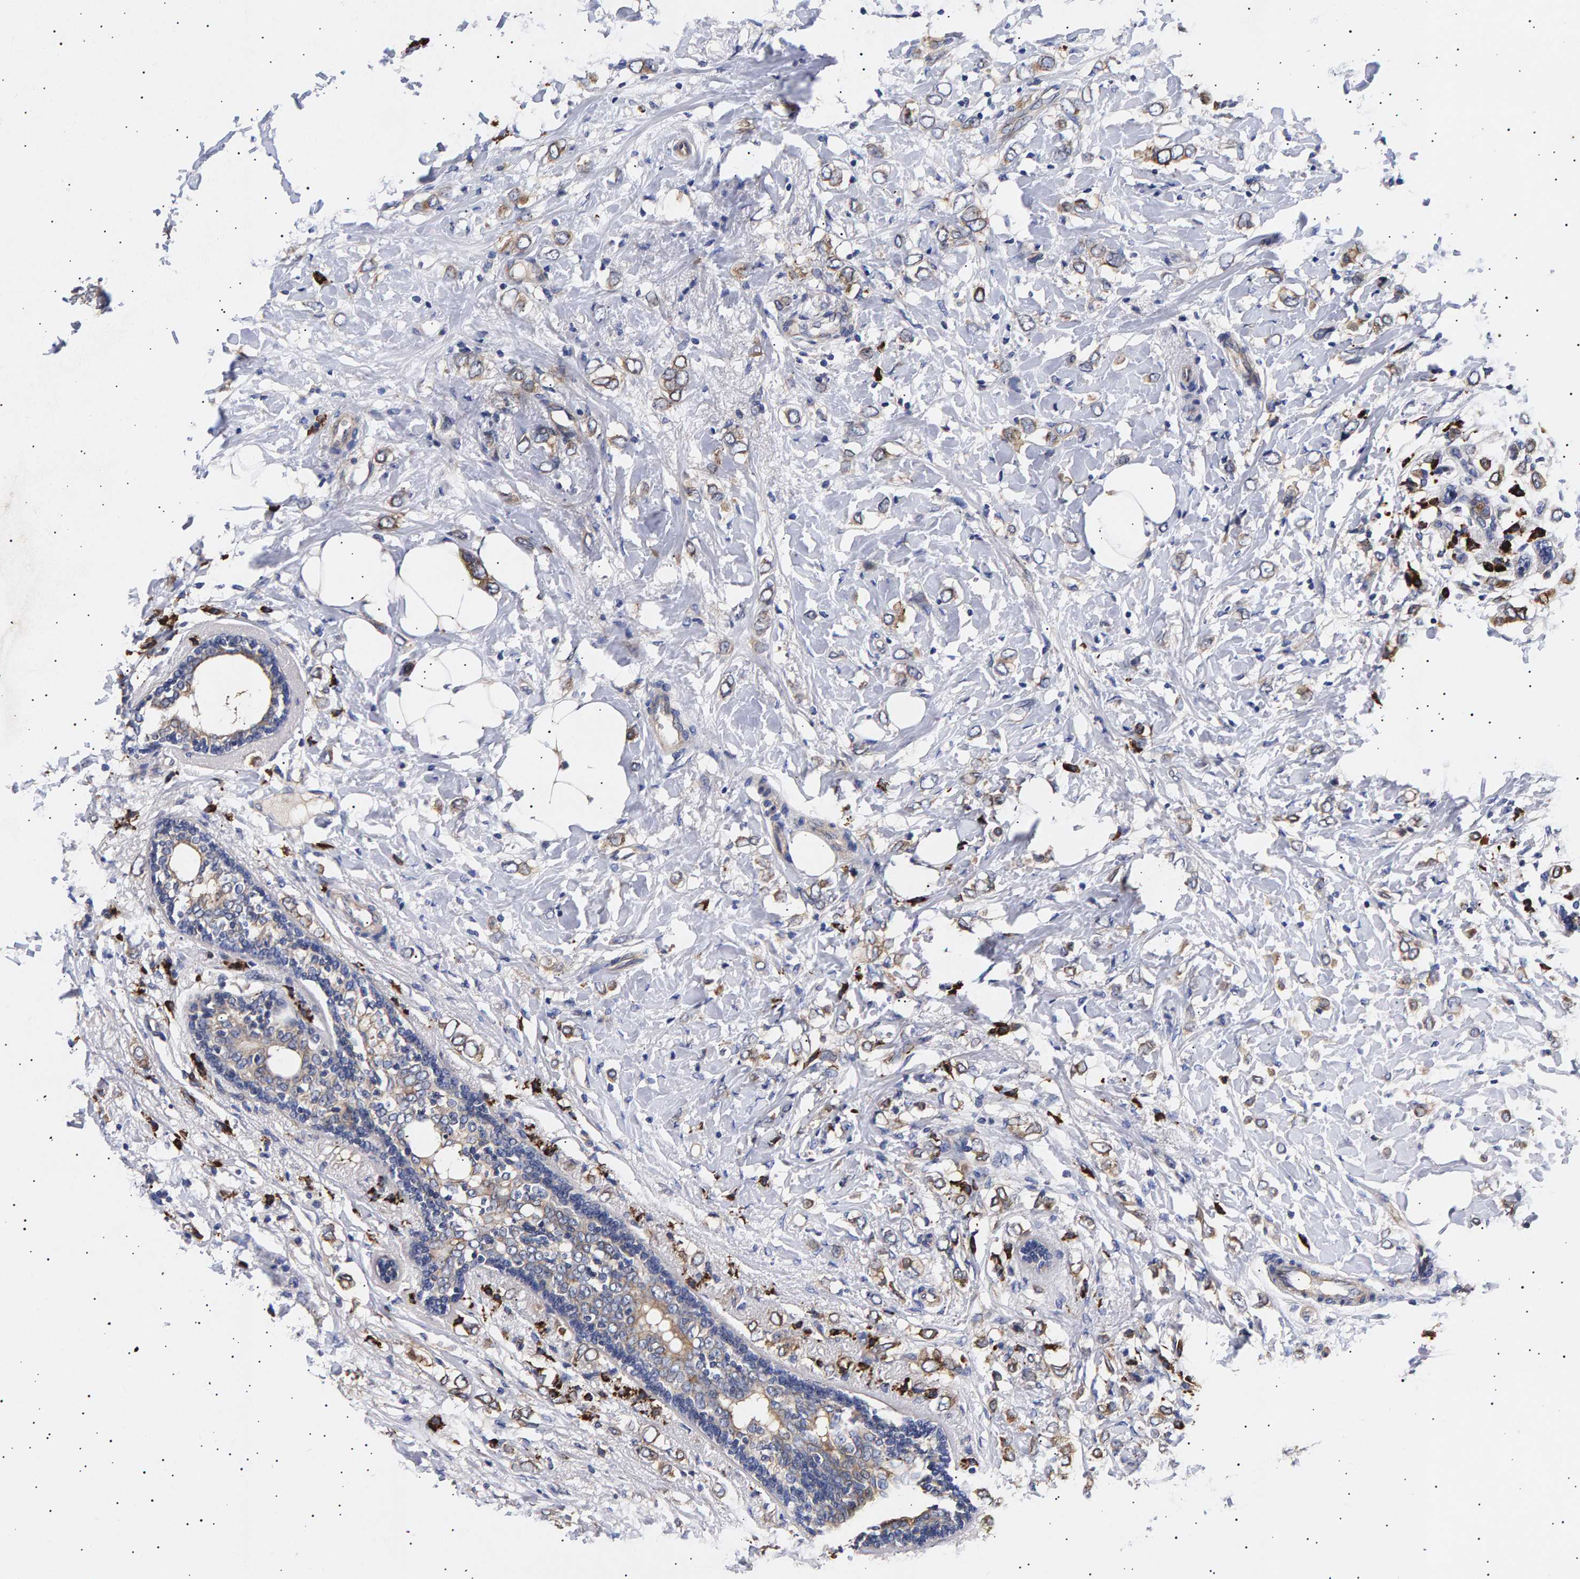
{"staining": {"intensity": "weak", "quantity": "<25%", "location": "cytoplasmic/membranous"}, "tissue": "breast cancer", "cell_type": "Tumor cells", "image_type": "cancer", "snomed": [{"axis": "morphology", "description": "Normal tissue, NOS"}, {"axis": "morphology", "description": "Lobular carcinoma"}, {"axis": "topography", "description": "Breast"}], "caption": "Protein analysis of breast cancer (lobular carcinoma) exhibits no significant positivity in tumor cells. Brightfield microscopy of immunohistochemistry (IHC) stained with DAB (3,3'-diaminobenzidine) (brown) and hematoxylin (blue), captured at high magnification.", "gene": "ANKRD40", "patient": {"sex": "female", "age": 47}}